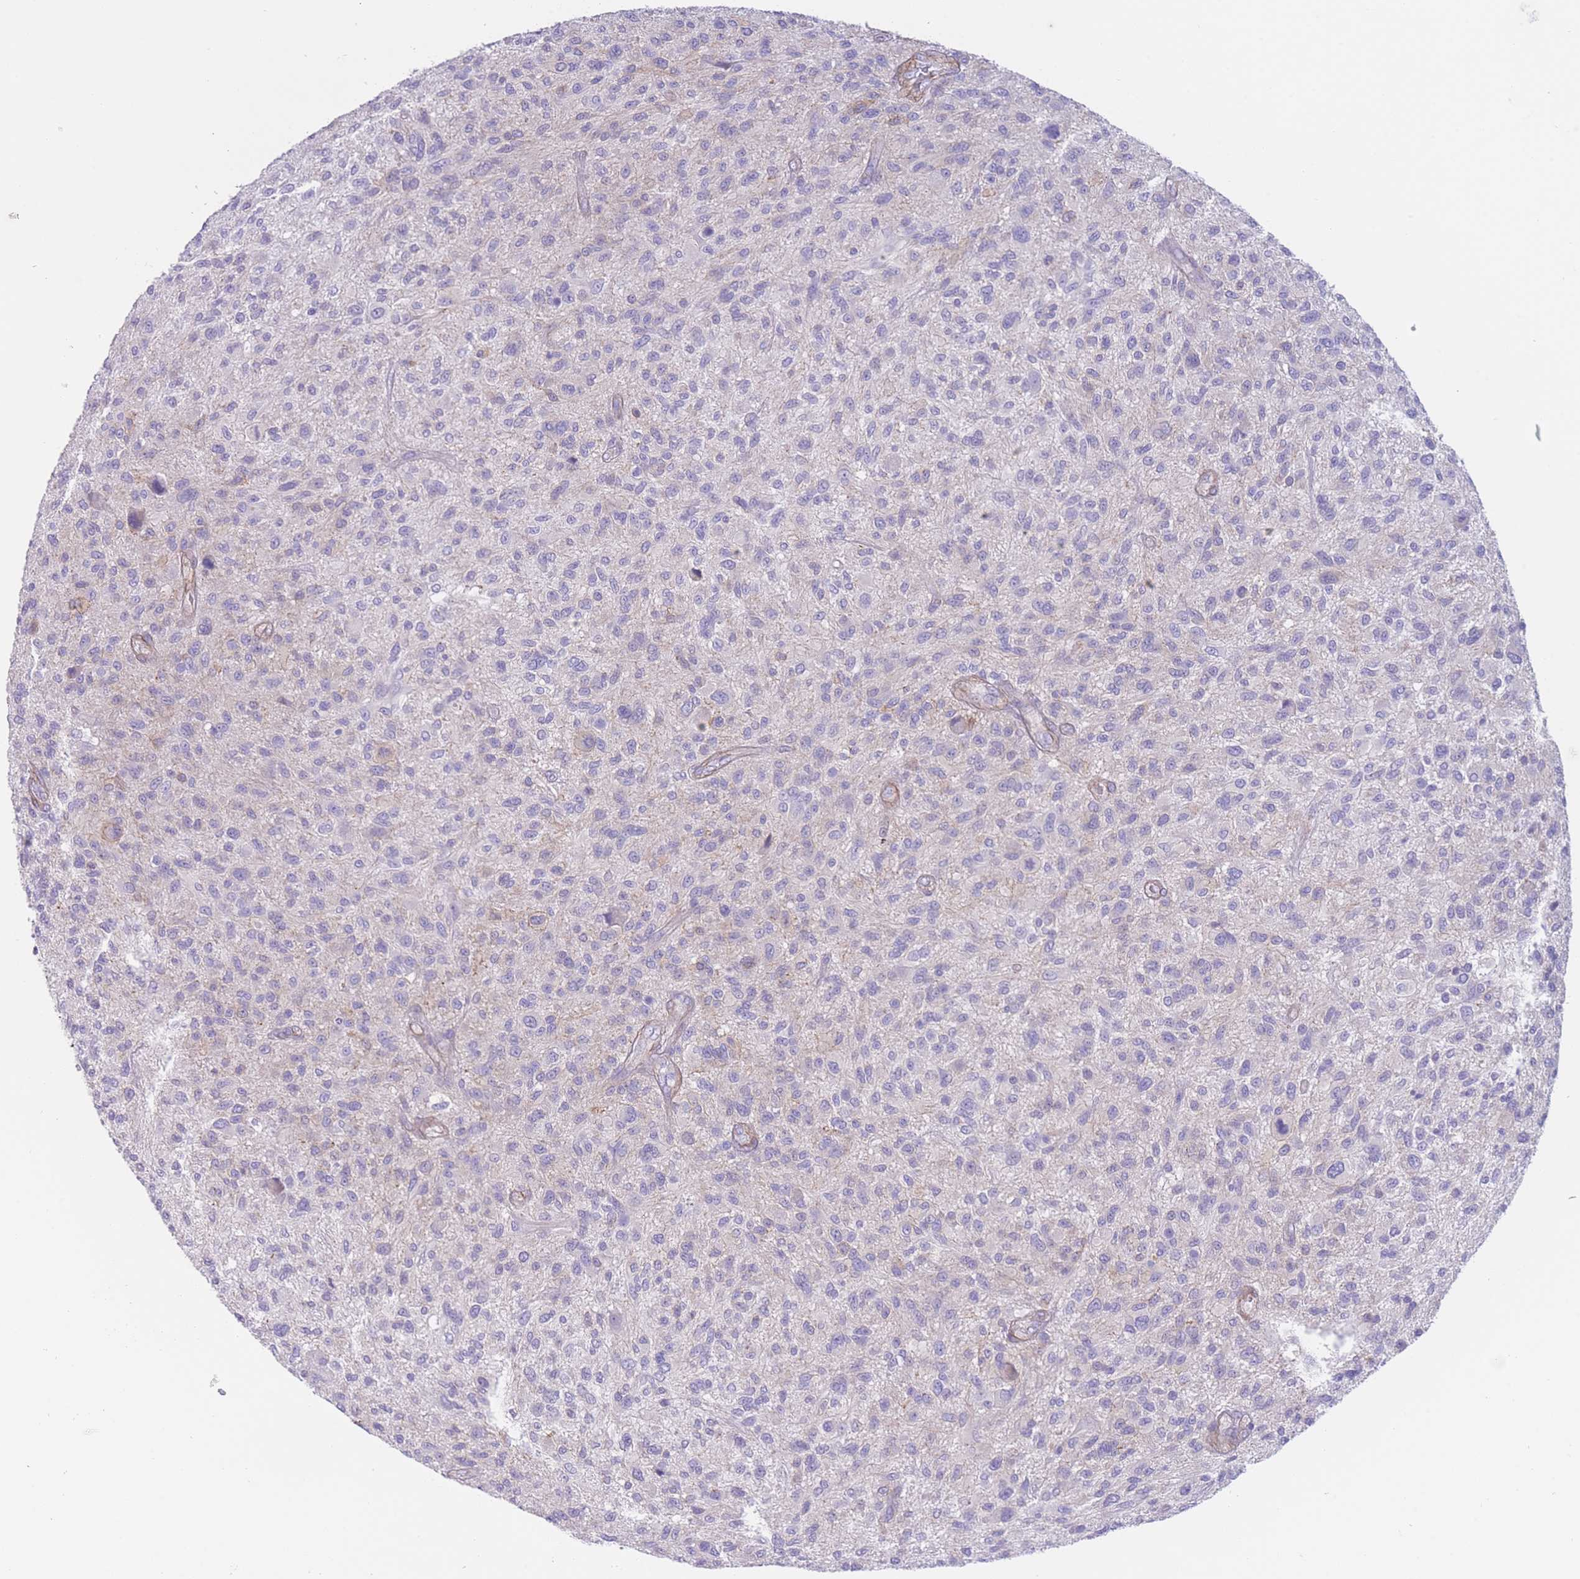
{"staining": {"intensity": "negative", "quantity": "none", "location": "none"}, "tissue": "glioma", "cell_type": "Tumor cells", "image_type": "cancer", "snomed": [{"axis": "morphology", "description": "Glioma, malignant, High grade"}, {"axis": "topography", "description": "Brain"}], "caption": "Micrograph shows no protein positivity in tumor cells of malignant glioma (high-grade) tissue.", "gene": "LDB3", "patient": {"sex": "male", "age": 47}}